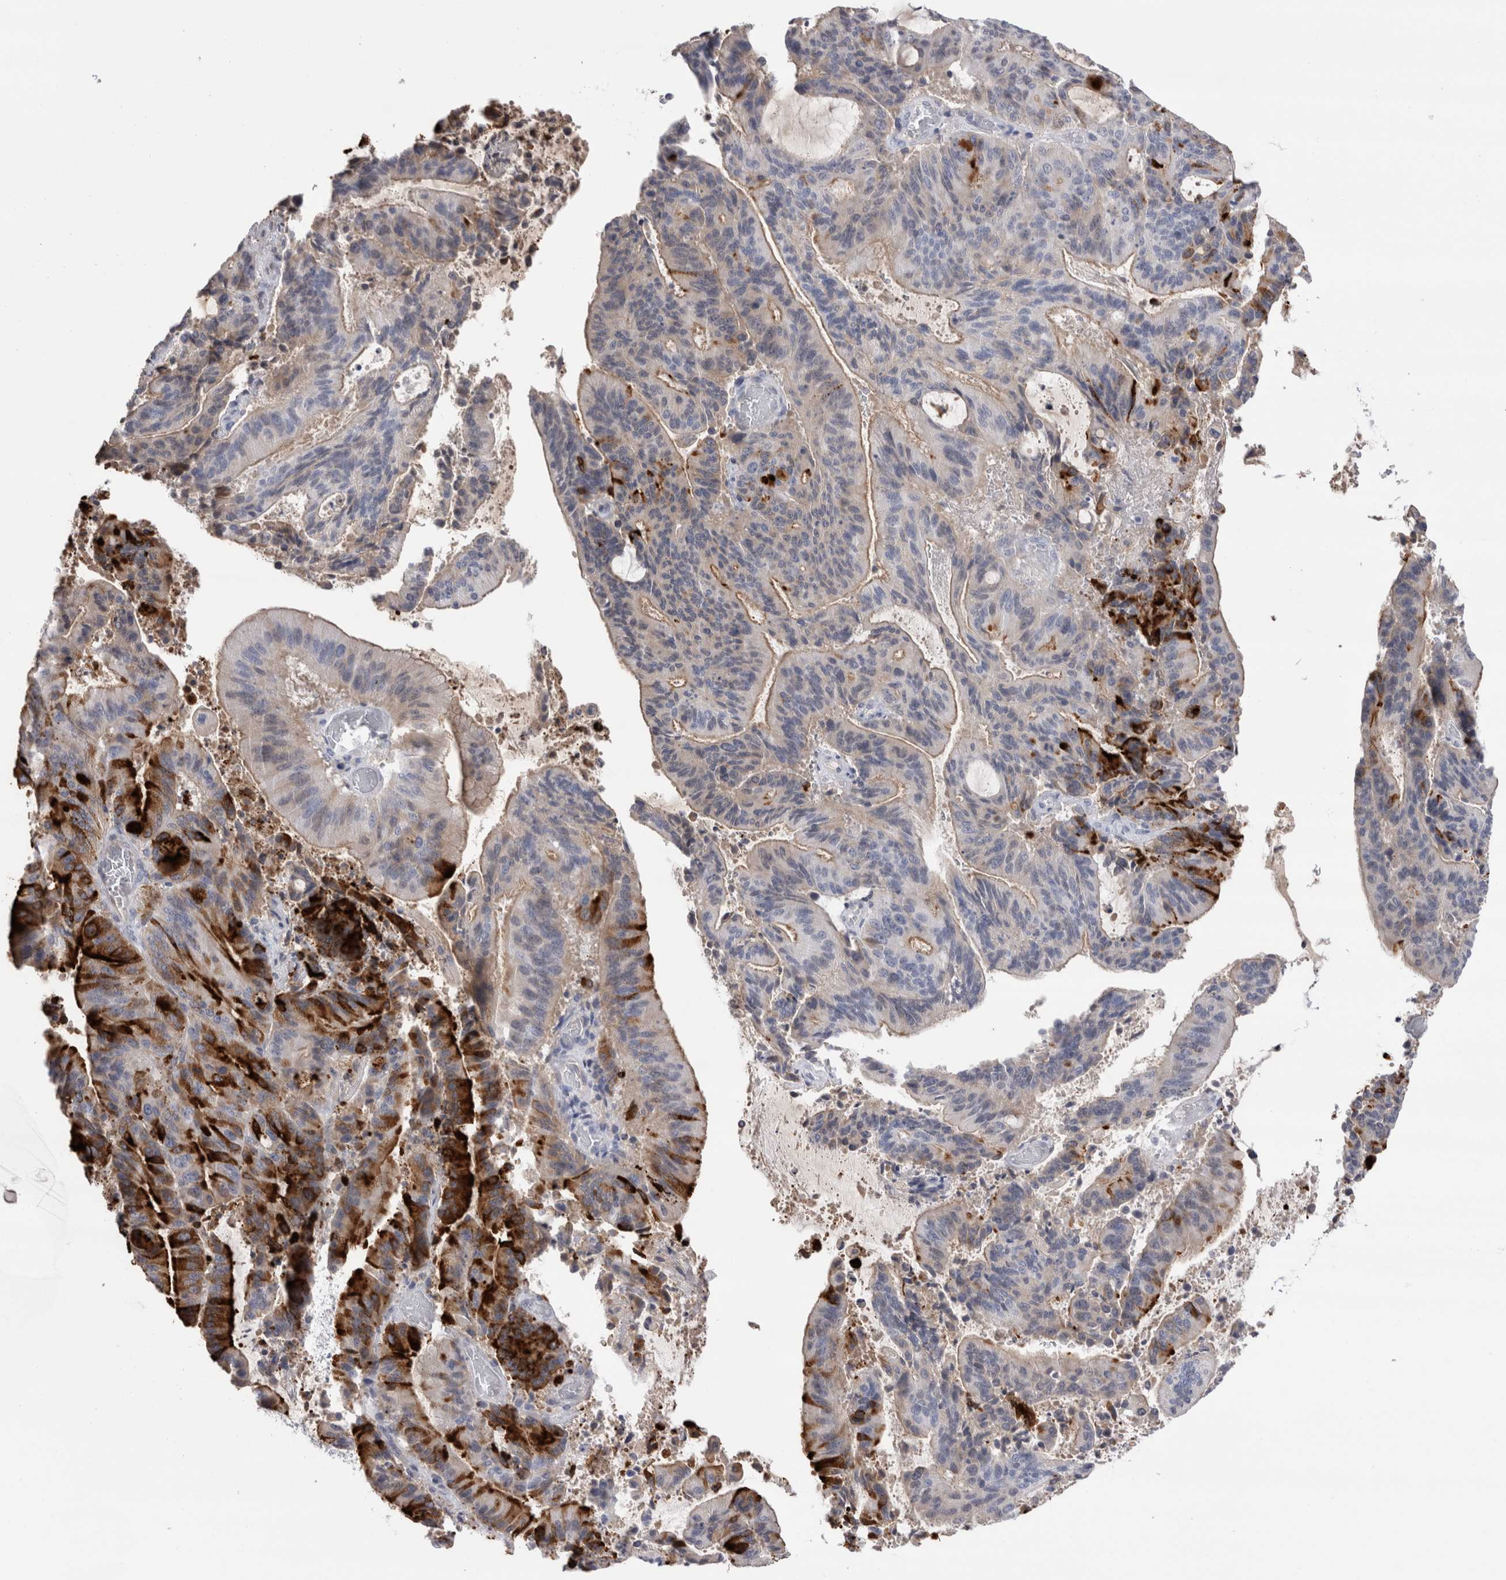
{"staining": {"intensity": "strong", "quantity": "25%-75%", "location": "cytoplasmic/membranous"}, "tissue": "liver cancer", "cell_type": "Tumor cells", "image_type": "cancer", "snomed": [{"axis": "morphology", "description": "Normal tissue, NOS"}, {"axis": "morphology", "description": "Cholangiocarcinoma"}, {"axis": "topography", "description": "Liver"}, {"axis": "topography", "description": "Peripheral nerve tissue"}], "caption": "Liver cancer stained for a protein shows strong cytoplasmic/membranous positivity in tumor cells.", "gene": "REG1A", "patient": {"sex": "female", "age": 73}}